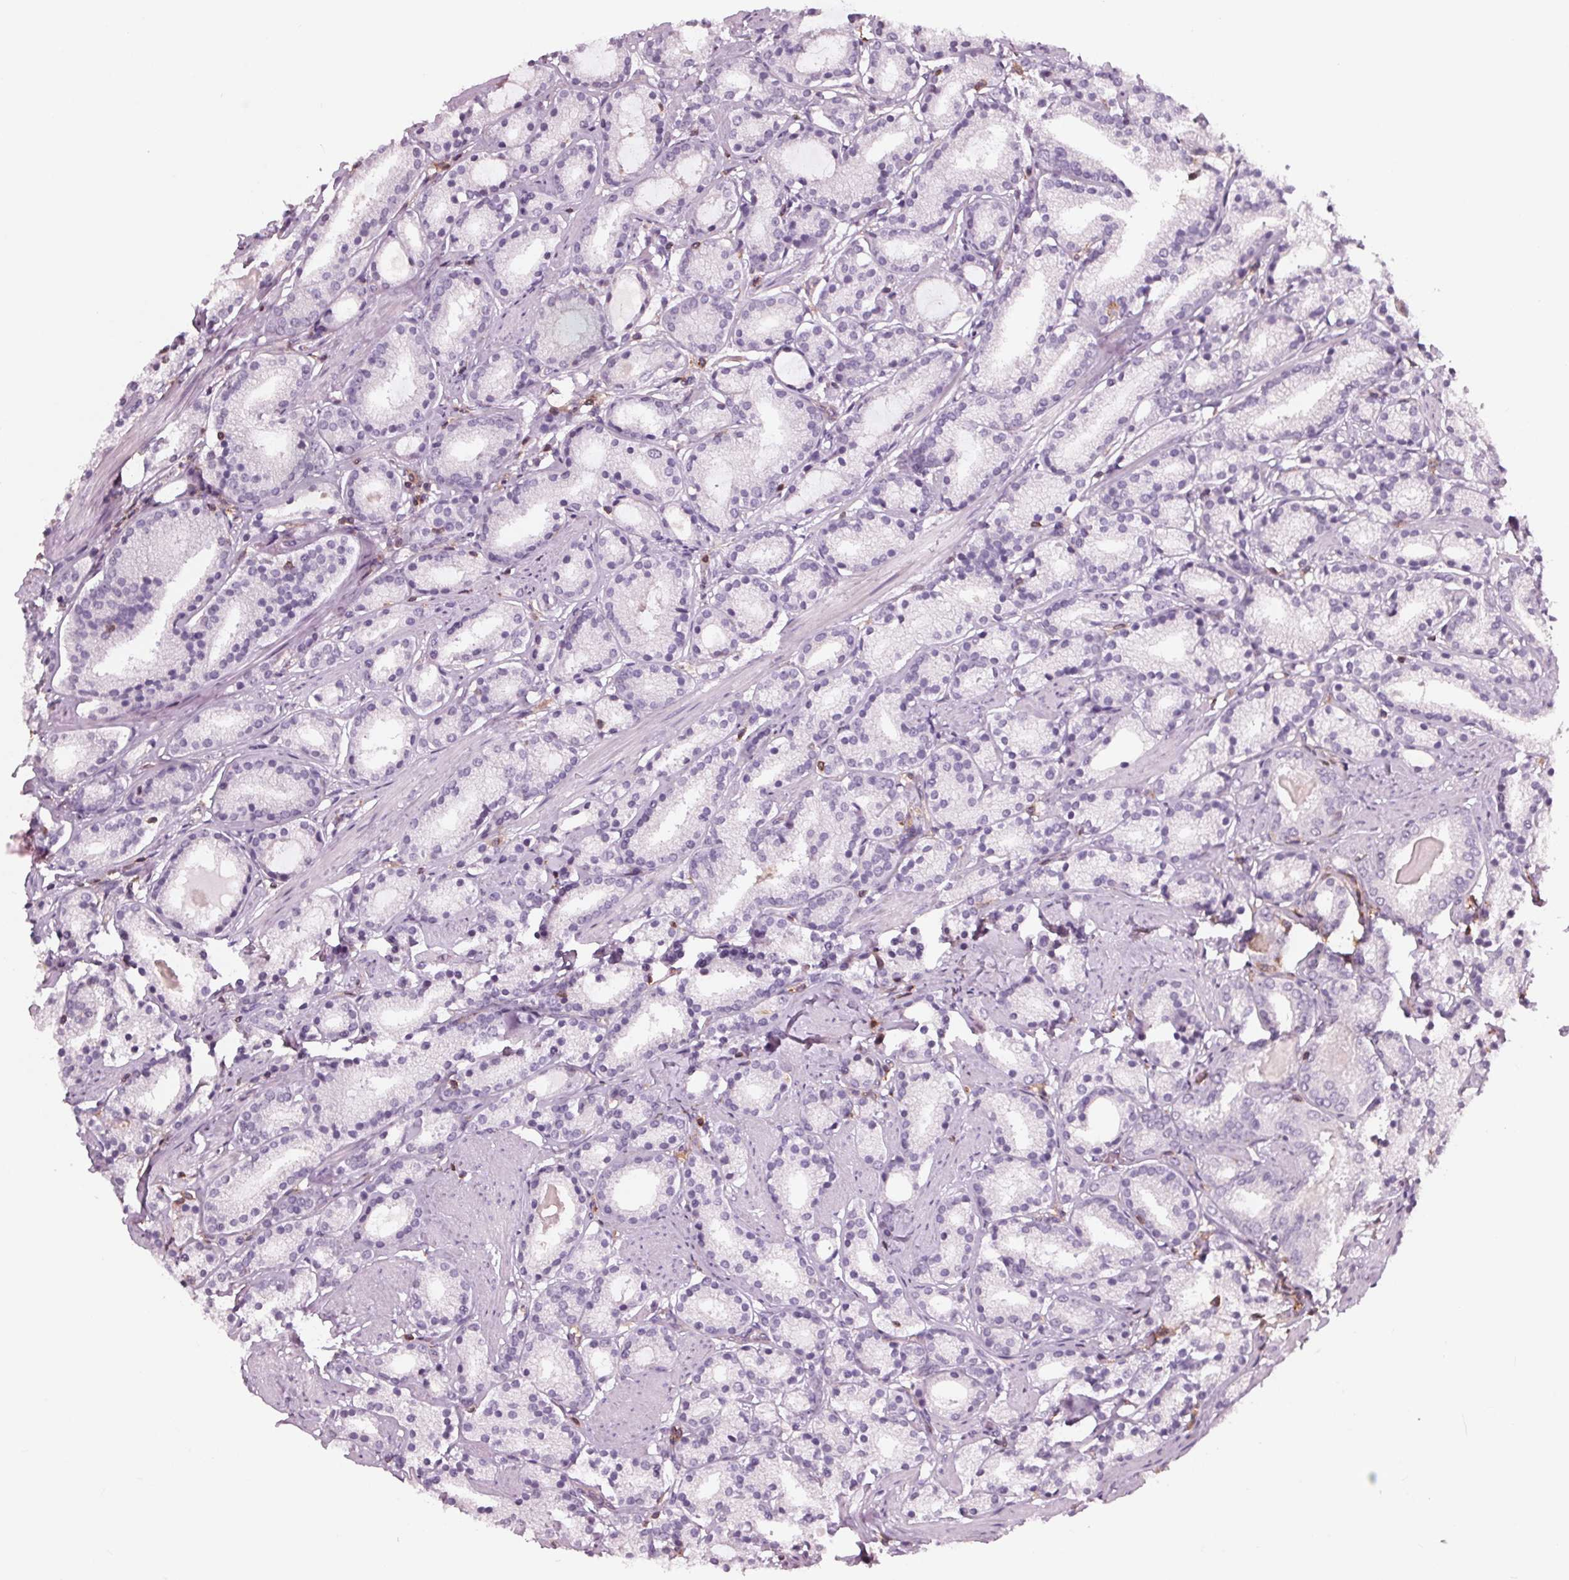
{"staining": {"intensity": "negative", "quantity": "none", "location": "none"}, "tissue": "prostate cancer", "cell_type": "Tumor cells", "image_type": "cancer", "snomed": [{"axis": "morphology", "description": "Adenocarcinoma, High grade"}, {"axis": "topography", "description": "Prostate"}], "caption": "Prostate high-grade adenocarcinoma was stained to show a protein in brown. There is no significant expression in tumor cells.", "gene": "ARHGAP25", "patient": {"sex": "male", "age": 63}}